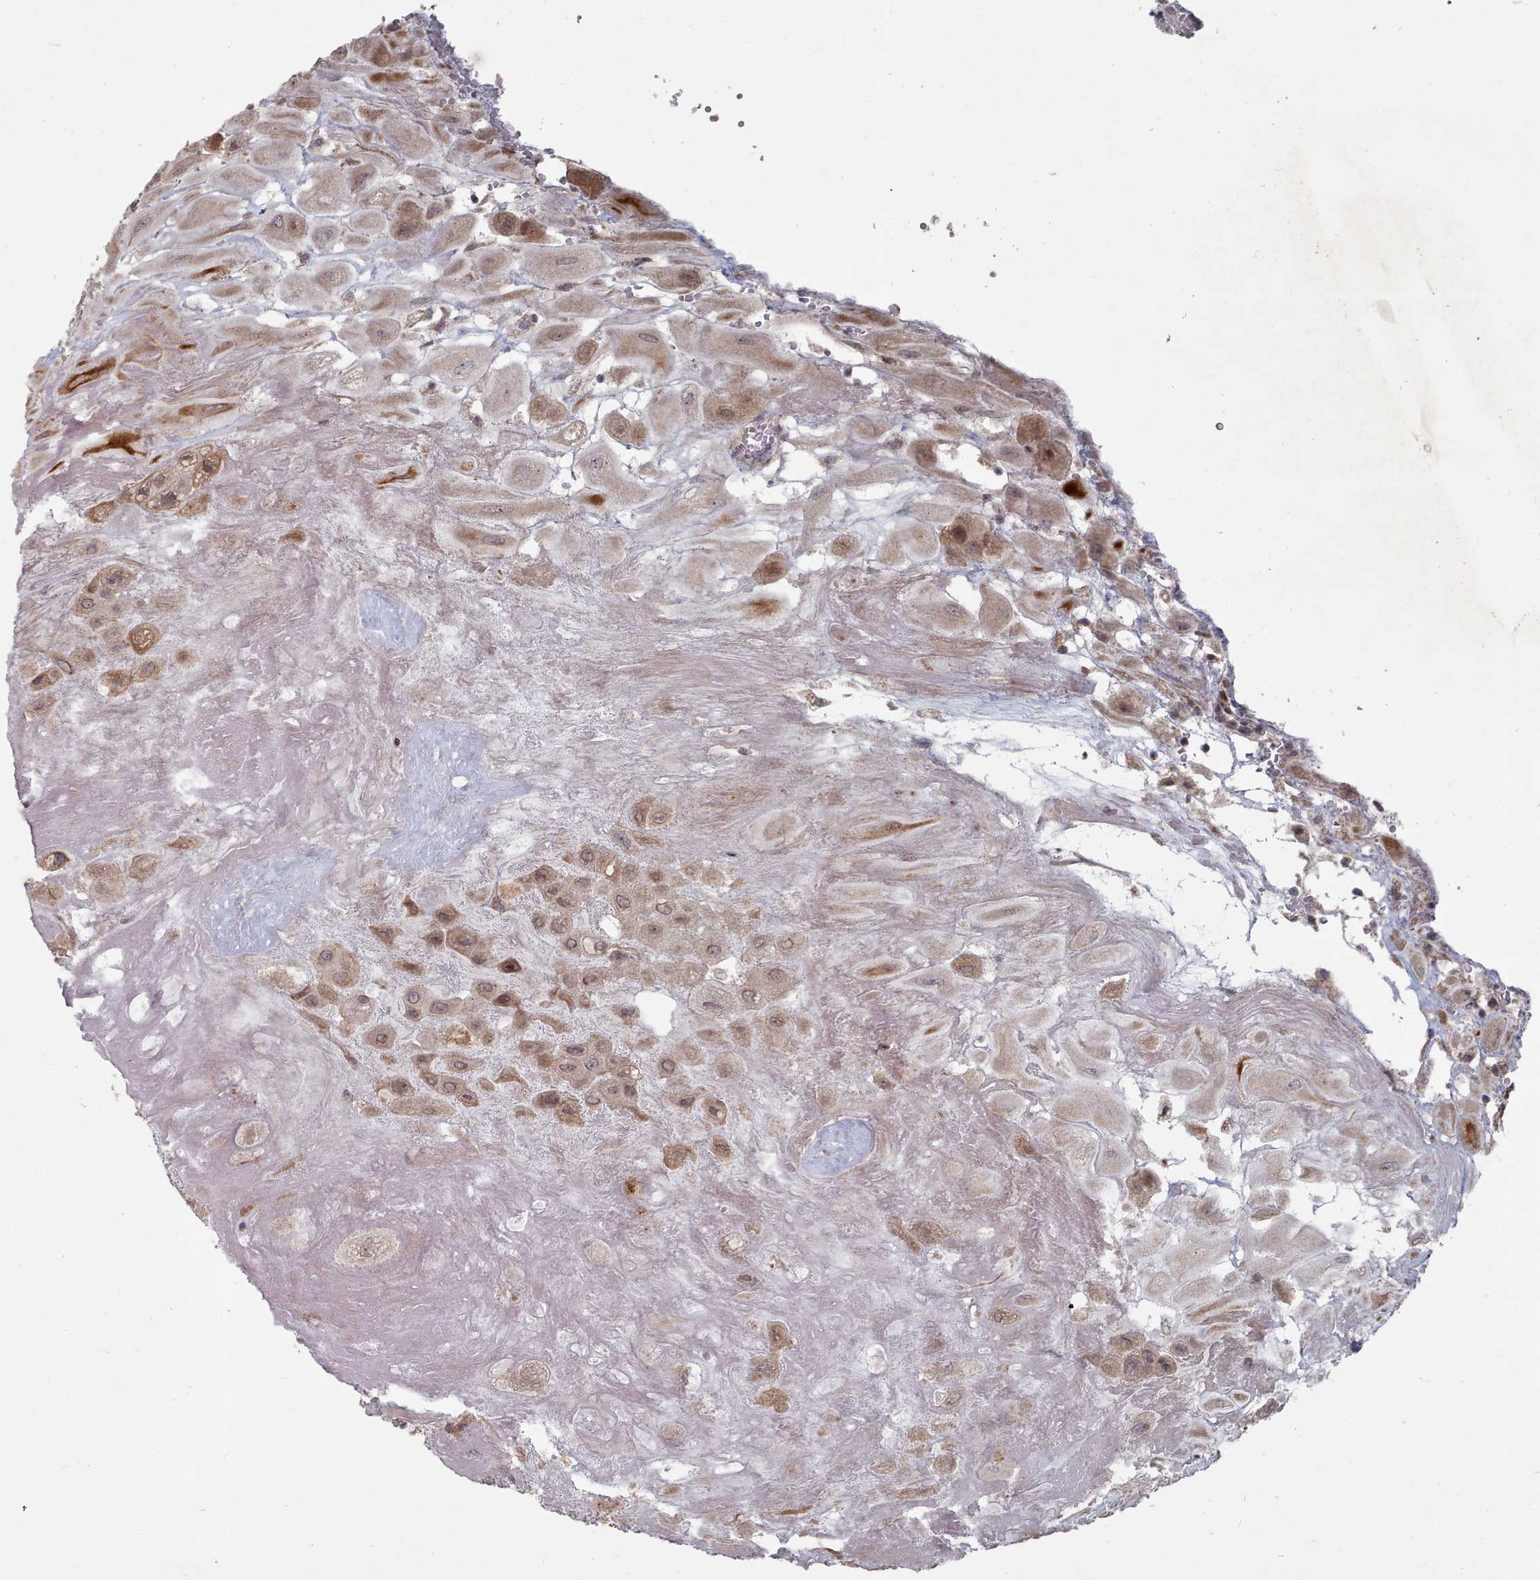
{"staining": {"intensity": "moderate", "quantity": ">75%", "location": "cytoplasmic/membranous,nuclear"}, "tissue": "placenta", "cell_type": "Decidual cells", "image_type": "normal", "snomed": [{"axis": "morphology", "description": "Normal tissue, NOS"}, {"axis": "topography", "description": "Placenta"}], "caption": "This histopathology image shows immunohistochemistry (IHC) staining of benign human placenta, with medium moderate cytoplasmic/membranous,nuclear expression in about >75% of decidual cells.", "gene": "CPSF4", "patient": {"sex": "female", "age": 32}}